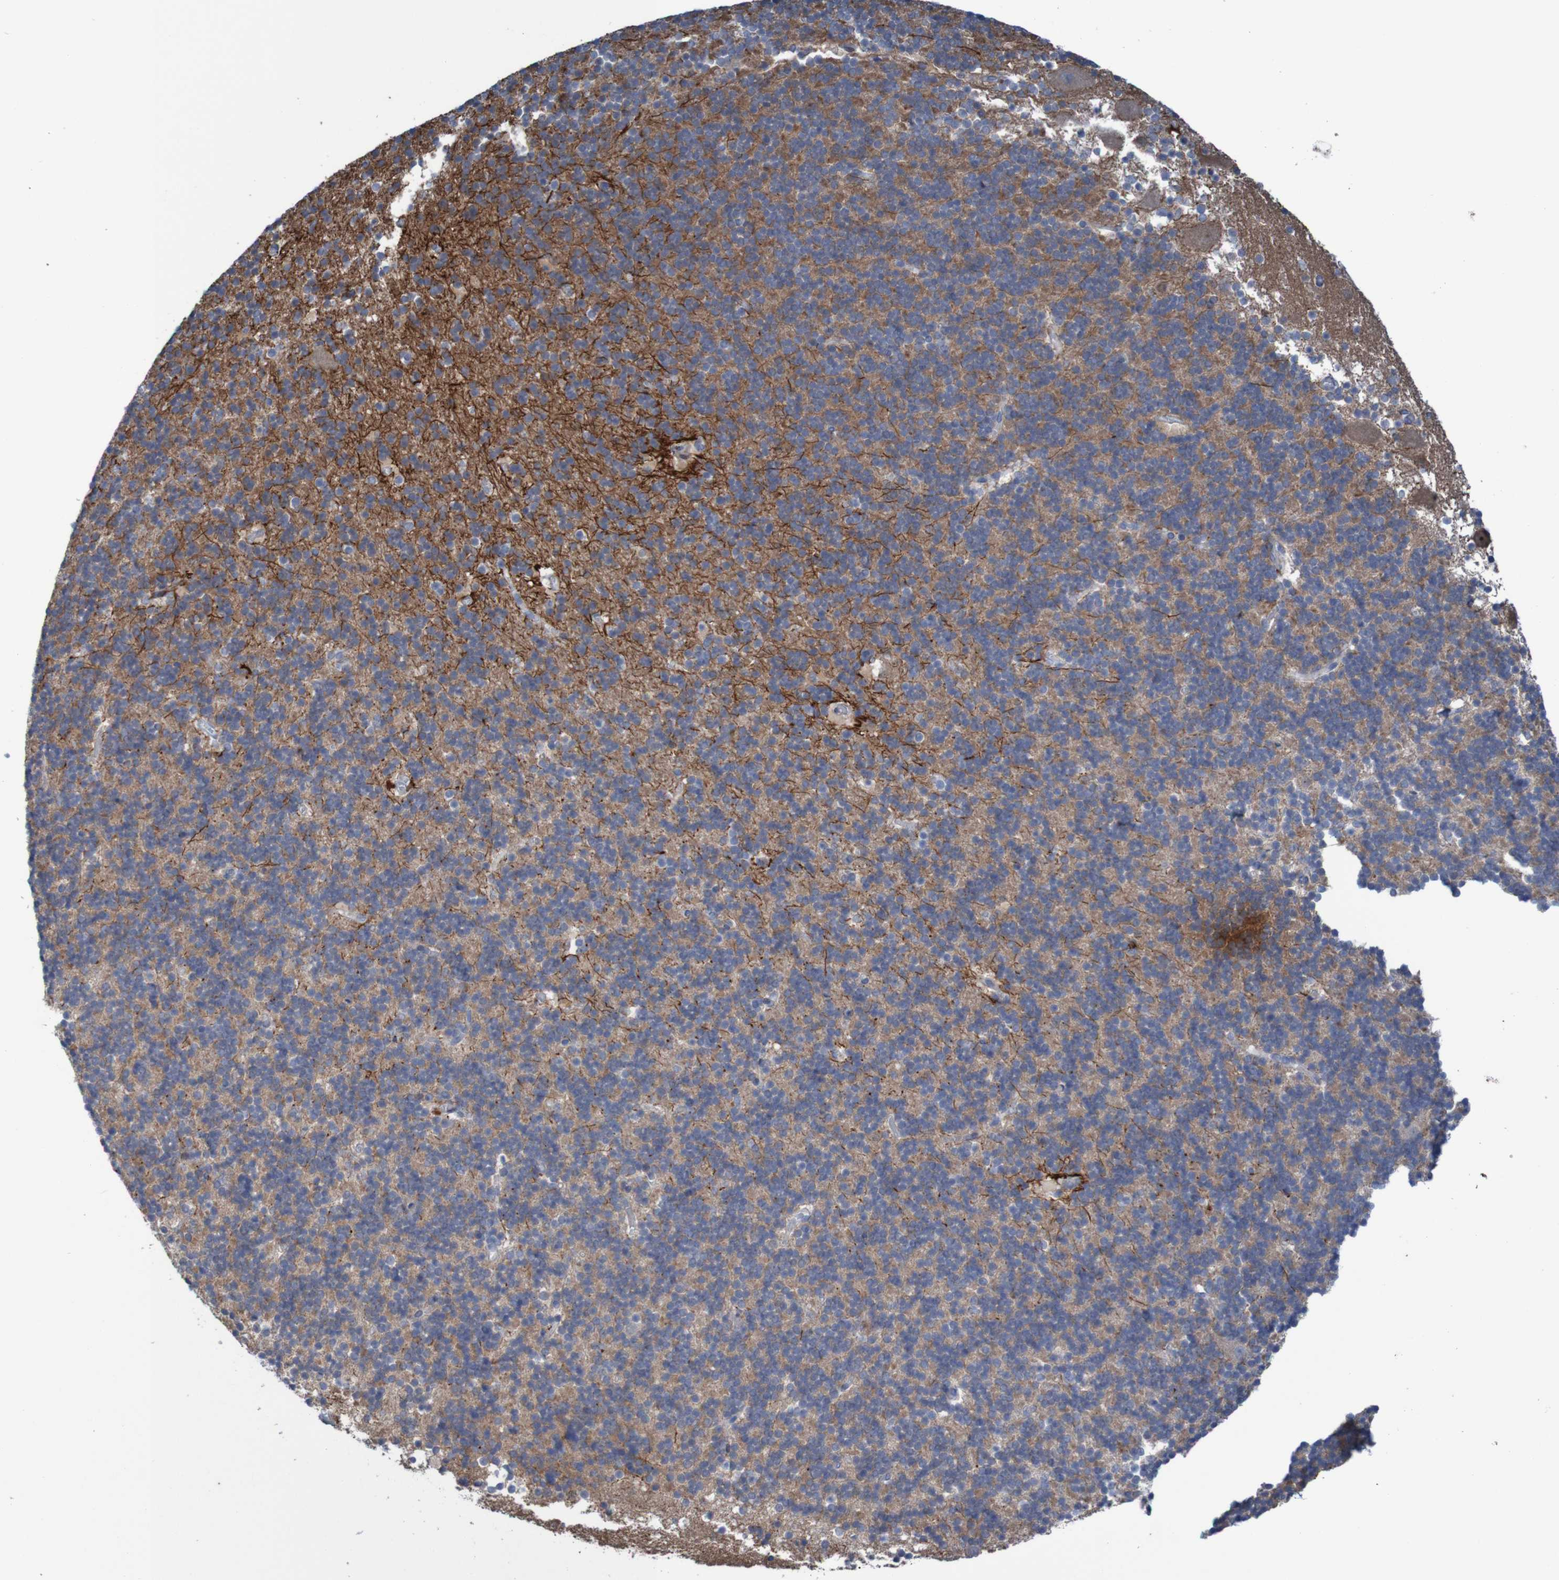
{"staining": {"intensity": "negative", "quantity": "none", "location": "none"}, "tissue": "cerebellum", "cell_type": "Cells in granular layer", "image_type": "normal", "snomed": [{"axis": "morphology", "description": "Normal tissue, NOS"}, {"axis": "topography", "description": "Cerebellum"}], "caption": "An immunohistochemistry photomicrograph of normal cerebellum is shown. There is no staining in cells in granular layer of cerebellum. (DAB immunohistochemistry (IHC) with hematoxylin counter stain).", "gene": "ANGPT4", "patient": {"sex": "male", "age": 45}}